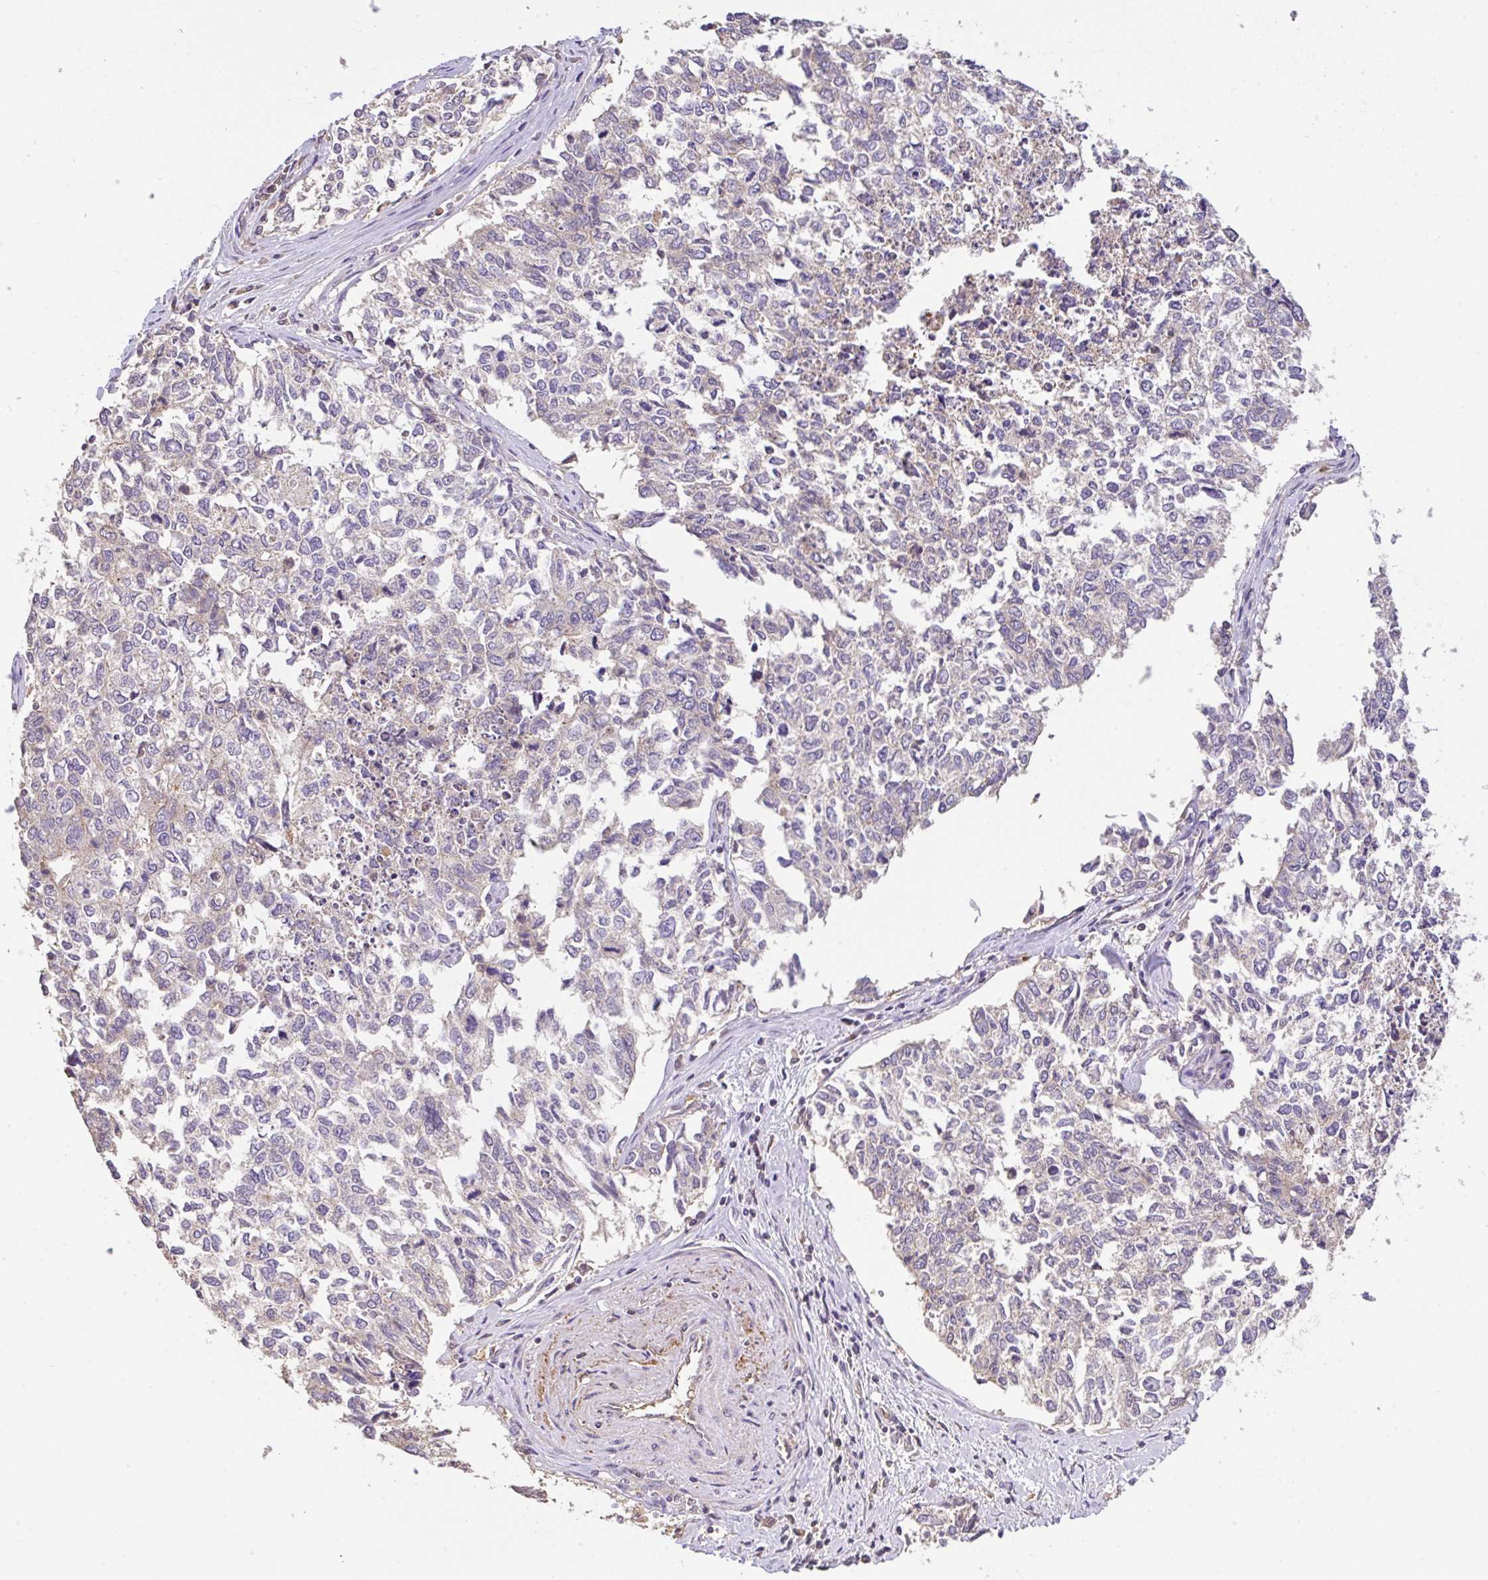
{"staining": {"intensity": "negative", "quantity": "none", "location": "none"}, "tissue": "cervical cancer", "cell_type": "Tumor cells", "image_type": "cancer", "snomed": [{"axis": "morphology", "description": "Adenocarcinoma, NOS"}, {"axis": "topography", "description": "Cervix"}], "caption": "Tumor cells show no significant expression in cervical adenocarcinoma.", "gene": "C1QTNF9B", "patient": {"sex": "female", "age": 63}}